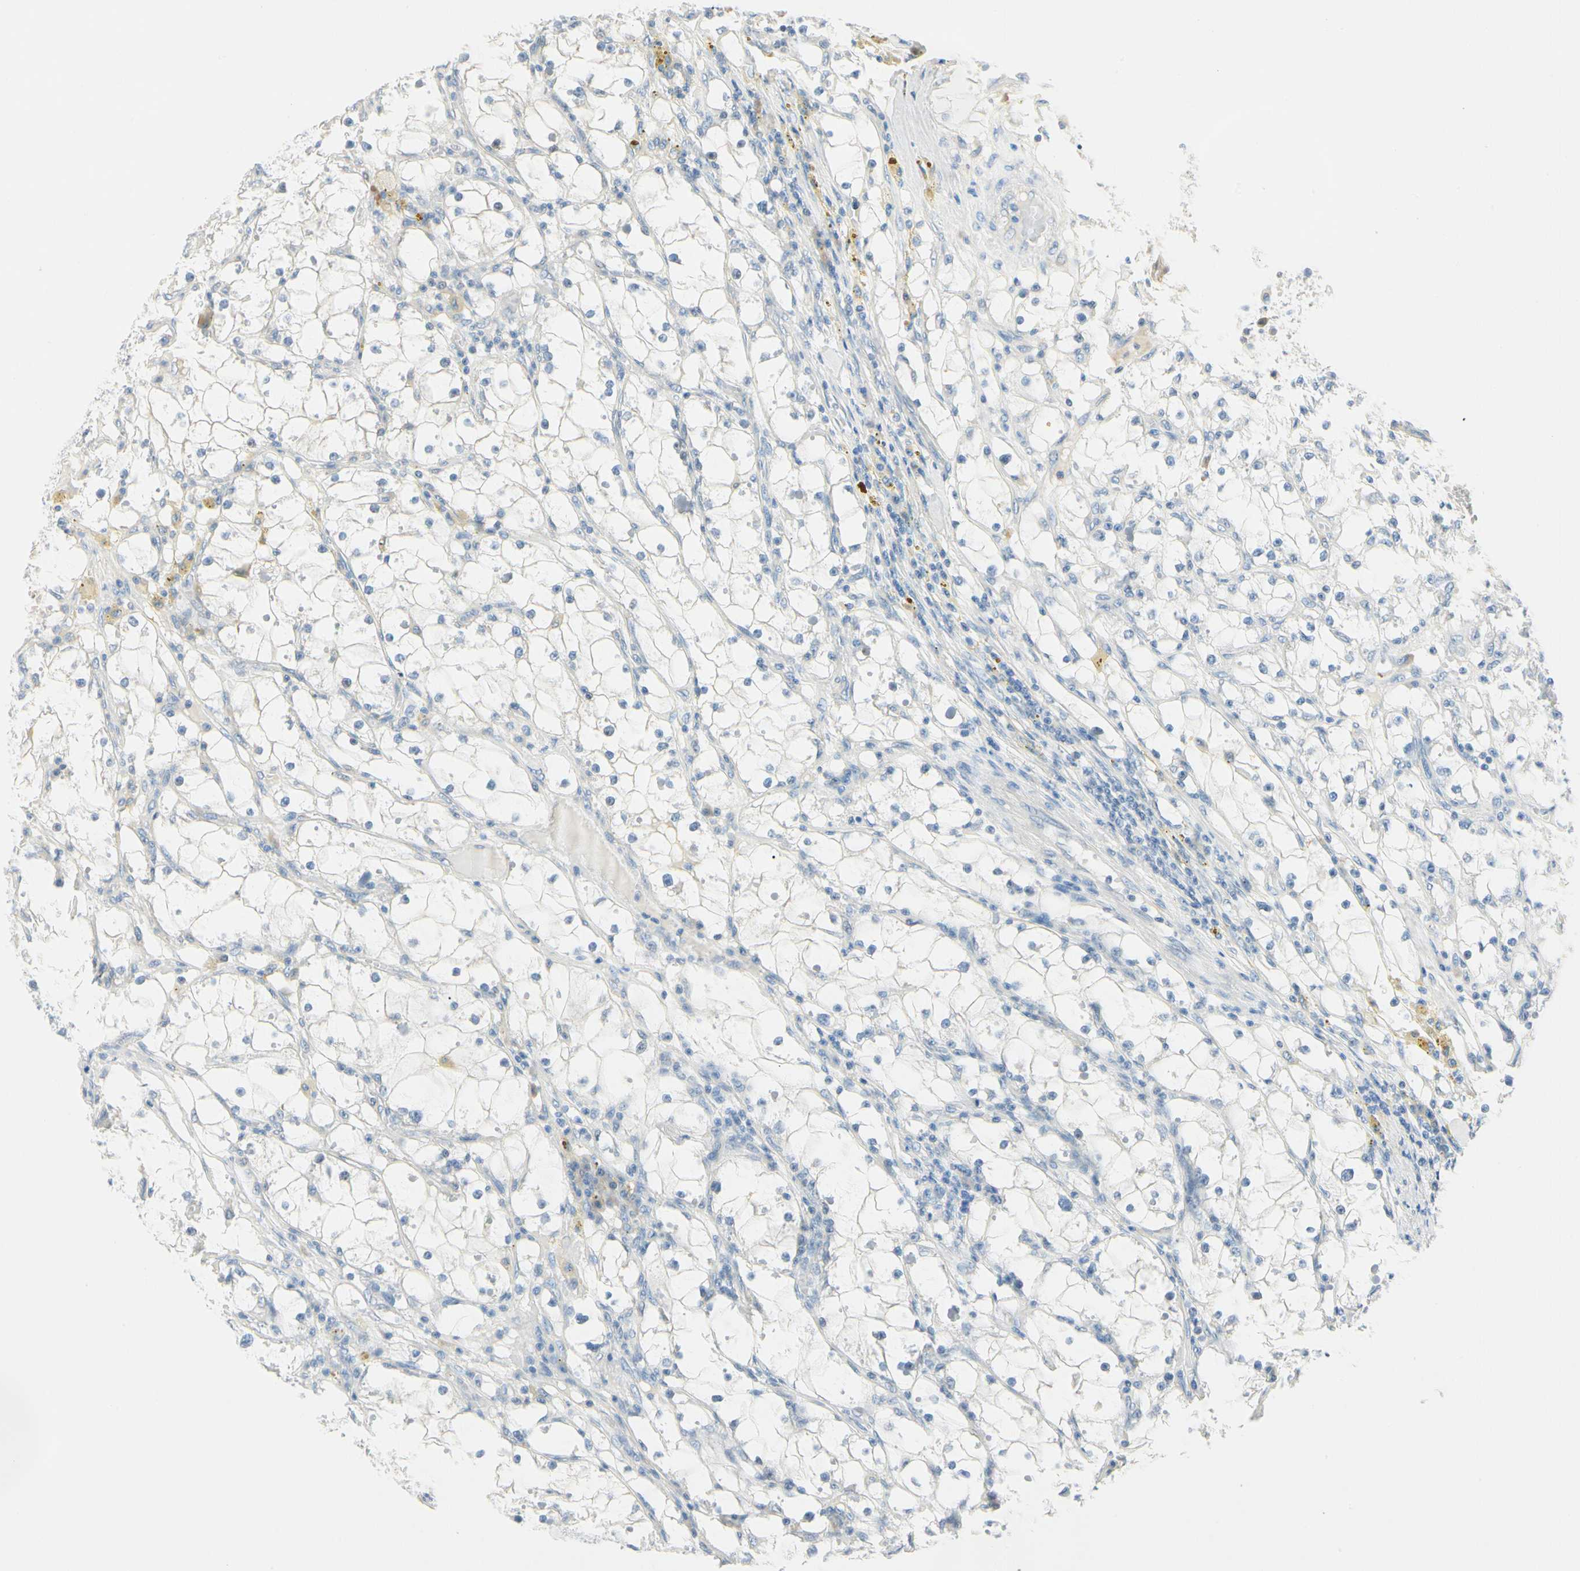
{"staining": {"intensity": "negative", "quantity": "none", "location": "none"}, "tissue": "renal cancer", "cell_type": "Tumor cells", "image_type": "cancer", "snomed": [{"axis": "morphology", "description": "Adenocarcinoma, NOS"}, {"axis": "topography", "description": "Kidney"}], "caption": "Tumor cells are negative for protein expression in human renal adenocarcinoma.", "gene": "AMPH", "patient": {"sex": "male", "age": 56}}